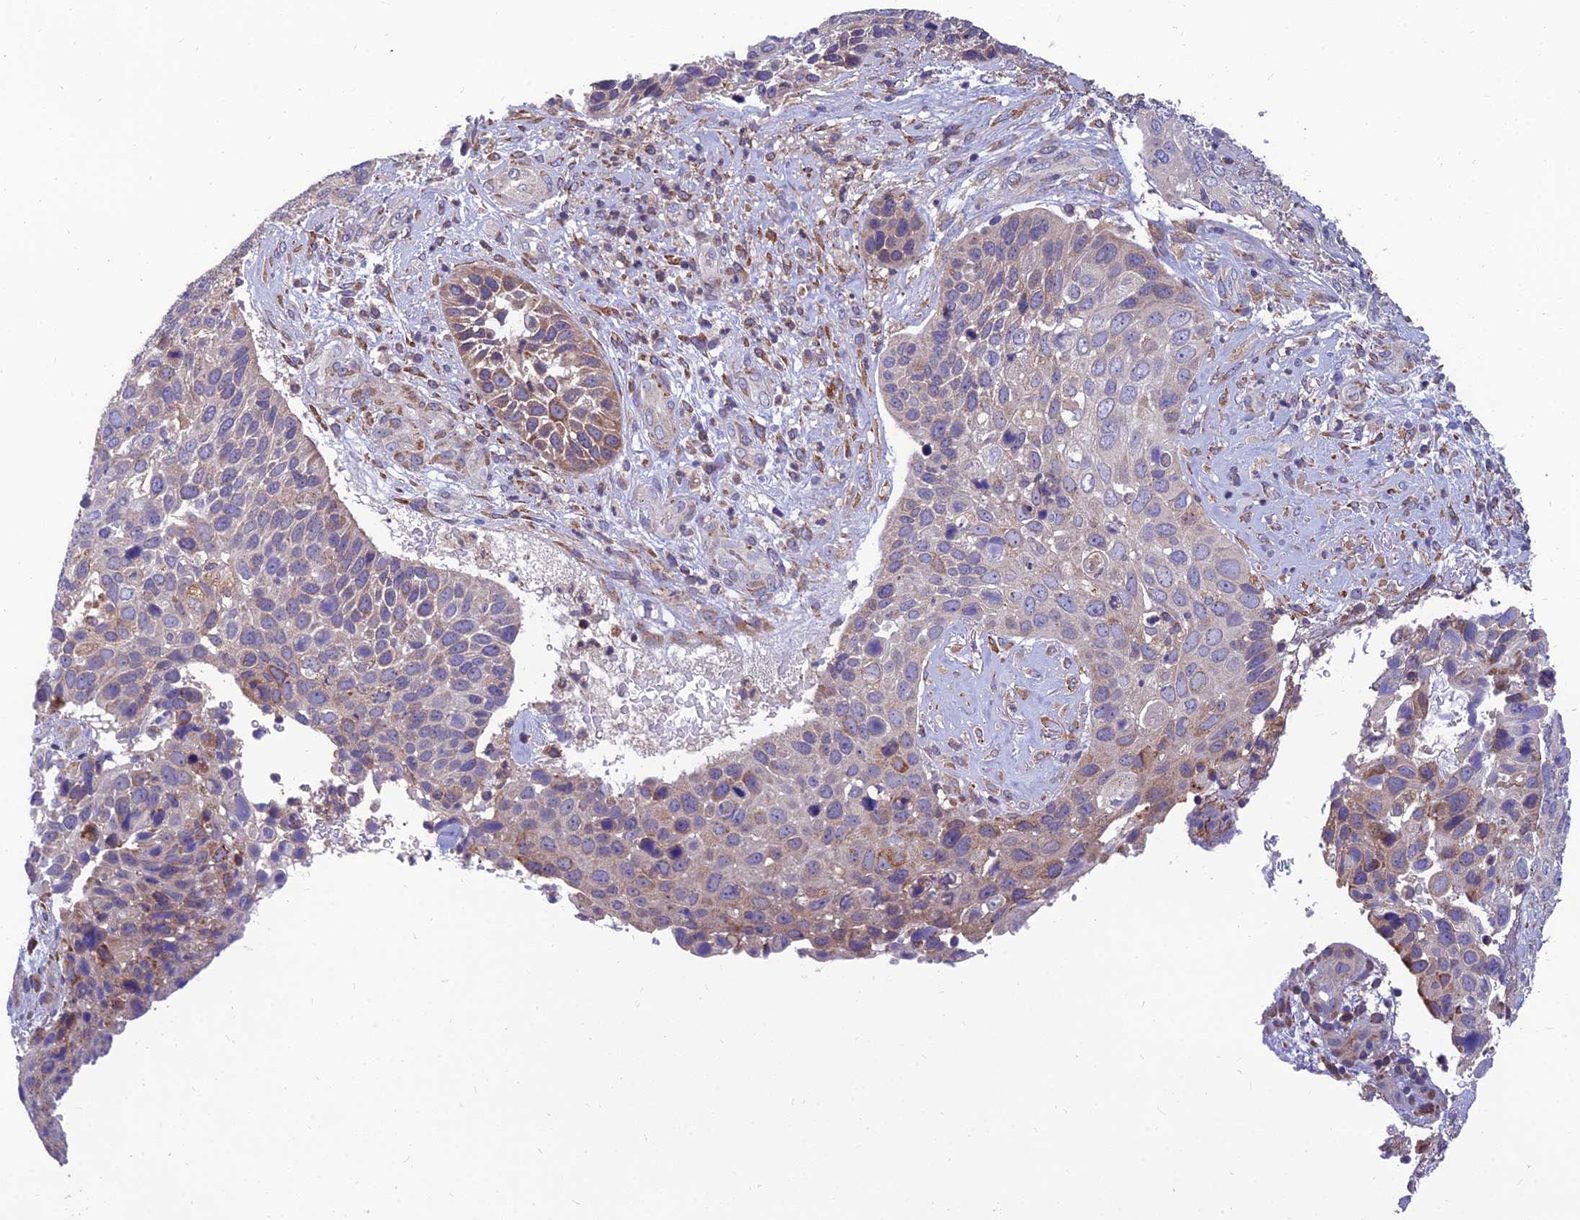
{"staining": {"intensity": "weak", "quantity": "<25%", "location": "cytoplasmic/membranous"}, "tissue": "skin cancer", "cell_type": "Tumor cells", "image_type": "cancer", "snomed": [{"axis": "morphology", "description": "Basal cell carcinoma"}, {"axis": "topography", "description": "Skin"}], "caption": "A high-resolution micrograph shows immunohistochemistry staining of skin cancer (basal cell carcinoma), which displays no significant staining in tumor cells.", "gene": "UMAD1", "patient": {"sex": "female", "age": 74}}